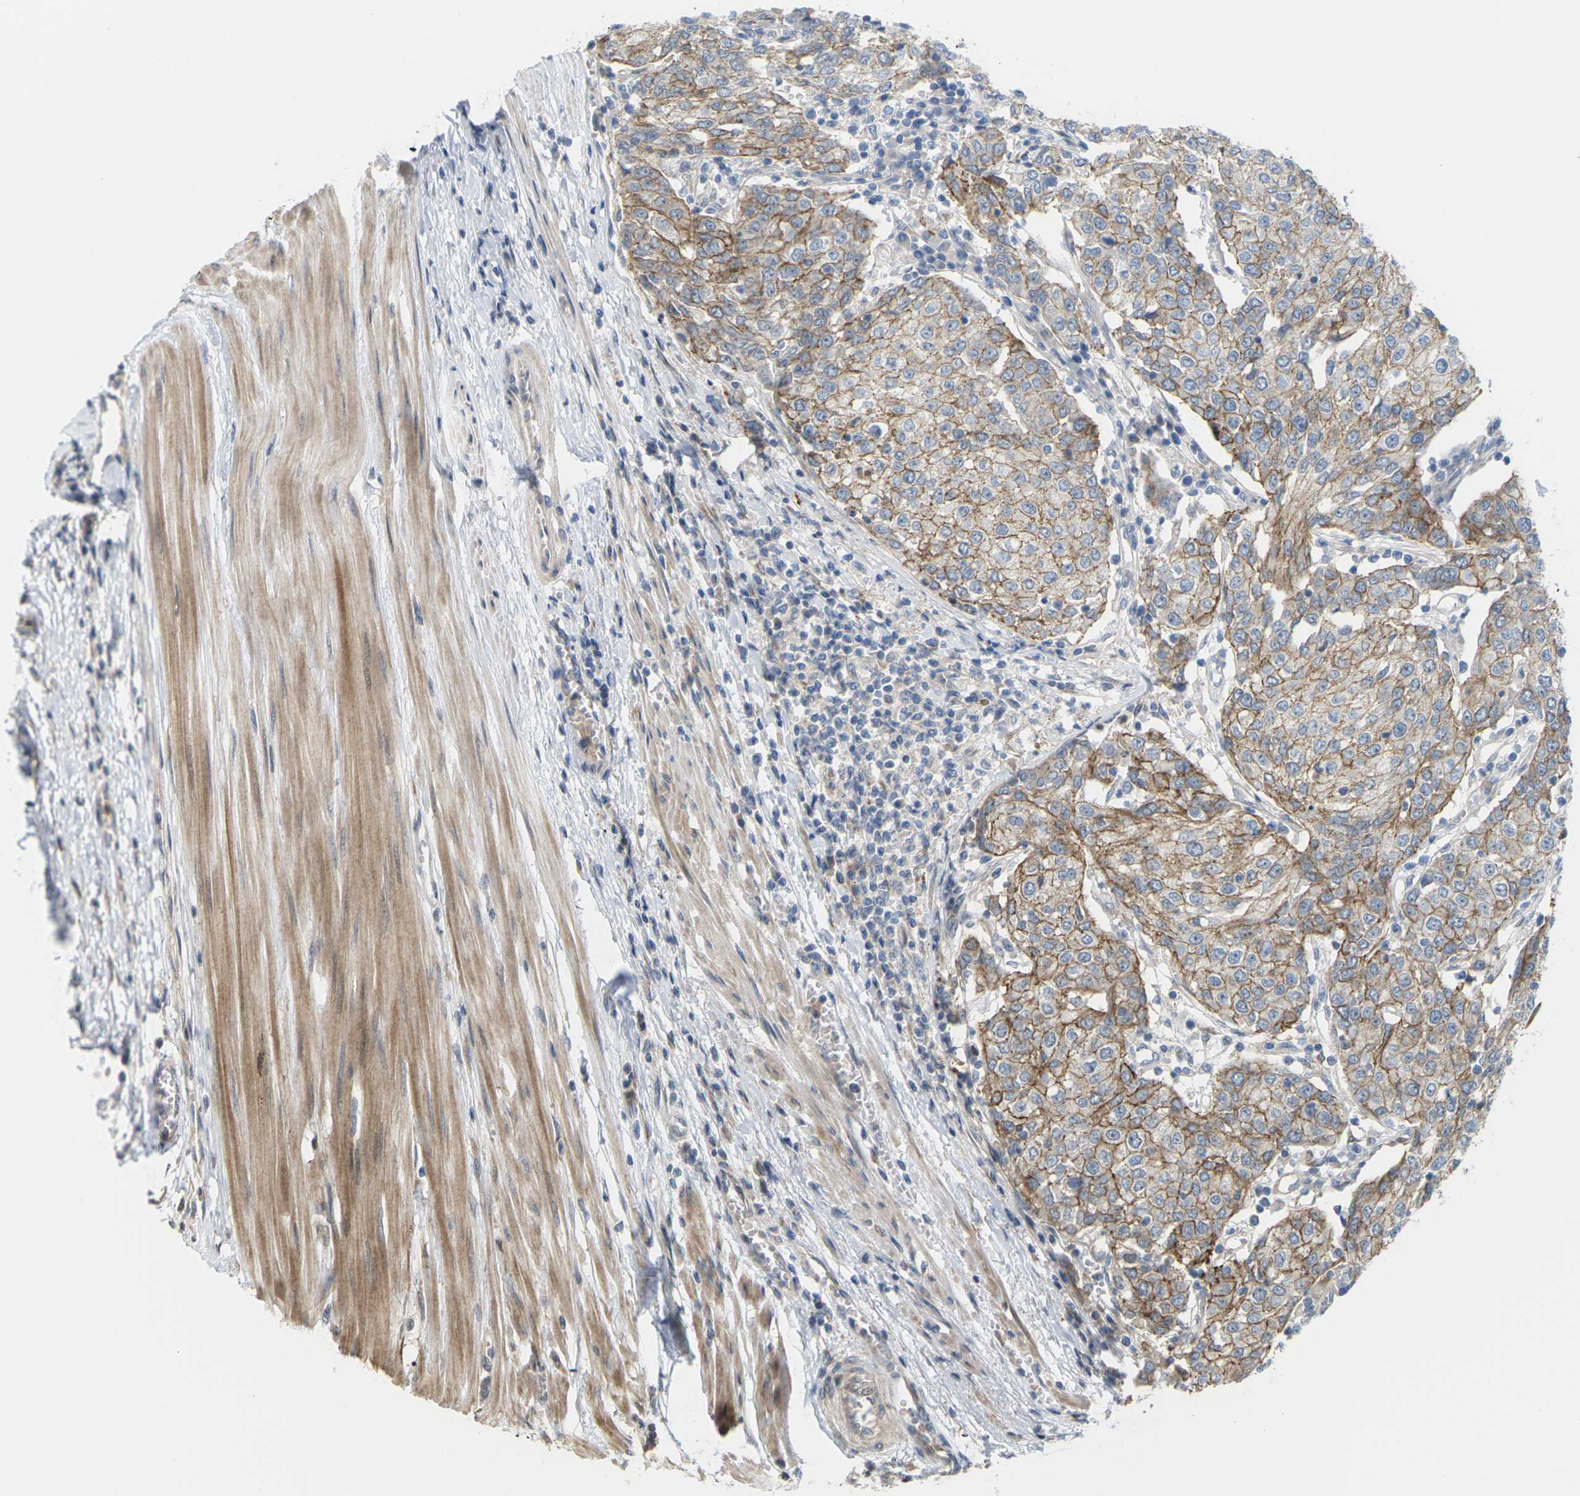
{"staining": {"intensity": "moderate", "quantity": "25%-75%", "location": "cytoplasmic/membranous"}, "tissue": "urothelial cancer", "cell_type": "Tumor cells", "image_type": "cancer", "snomed": [{"axis": "morphology", "description": "Urothelial carcinoma, High grade"}, {"axis": "topography", "description": "Urinary bladder"}], "caption": "Protein staining of urothelial cancer tissue demonstrates moderate cytoplasmic/membranous expression in about 25%-75% of tumor cells. The protein of interest is stained brown, and the nuclei are stained in blue (DAB IHC with brightfield microscopy, high magnification).", "gene": "ROBO1", "patient": {"sex": "female", "age": 85}}